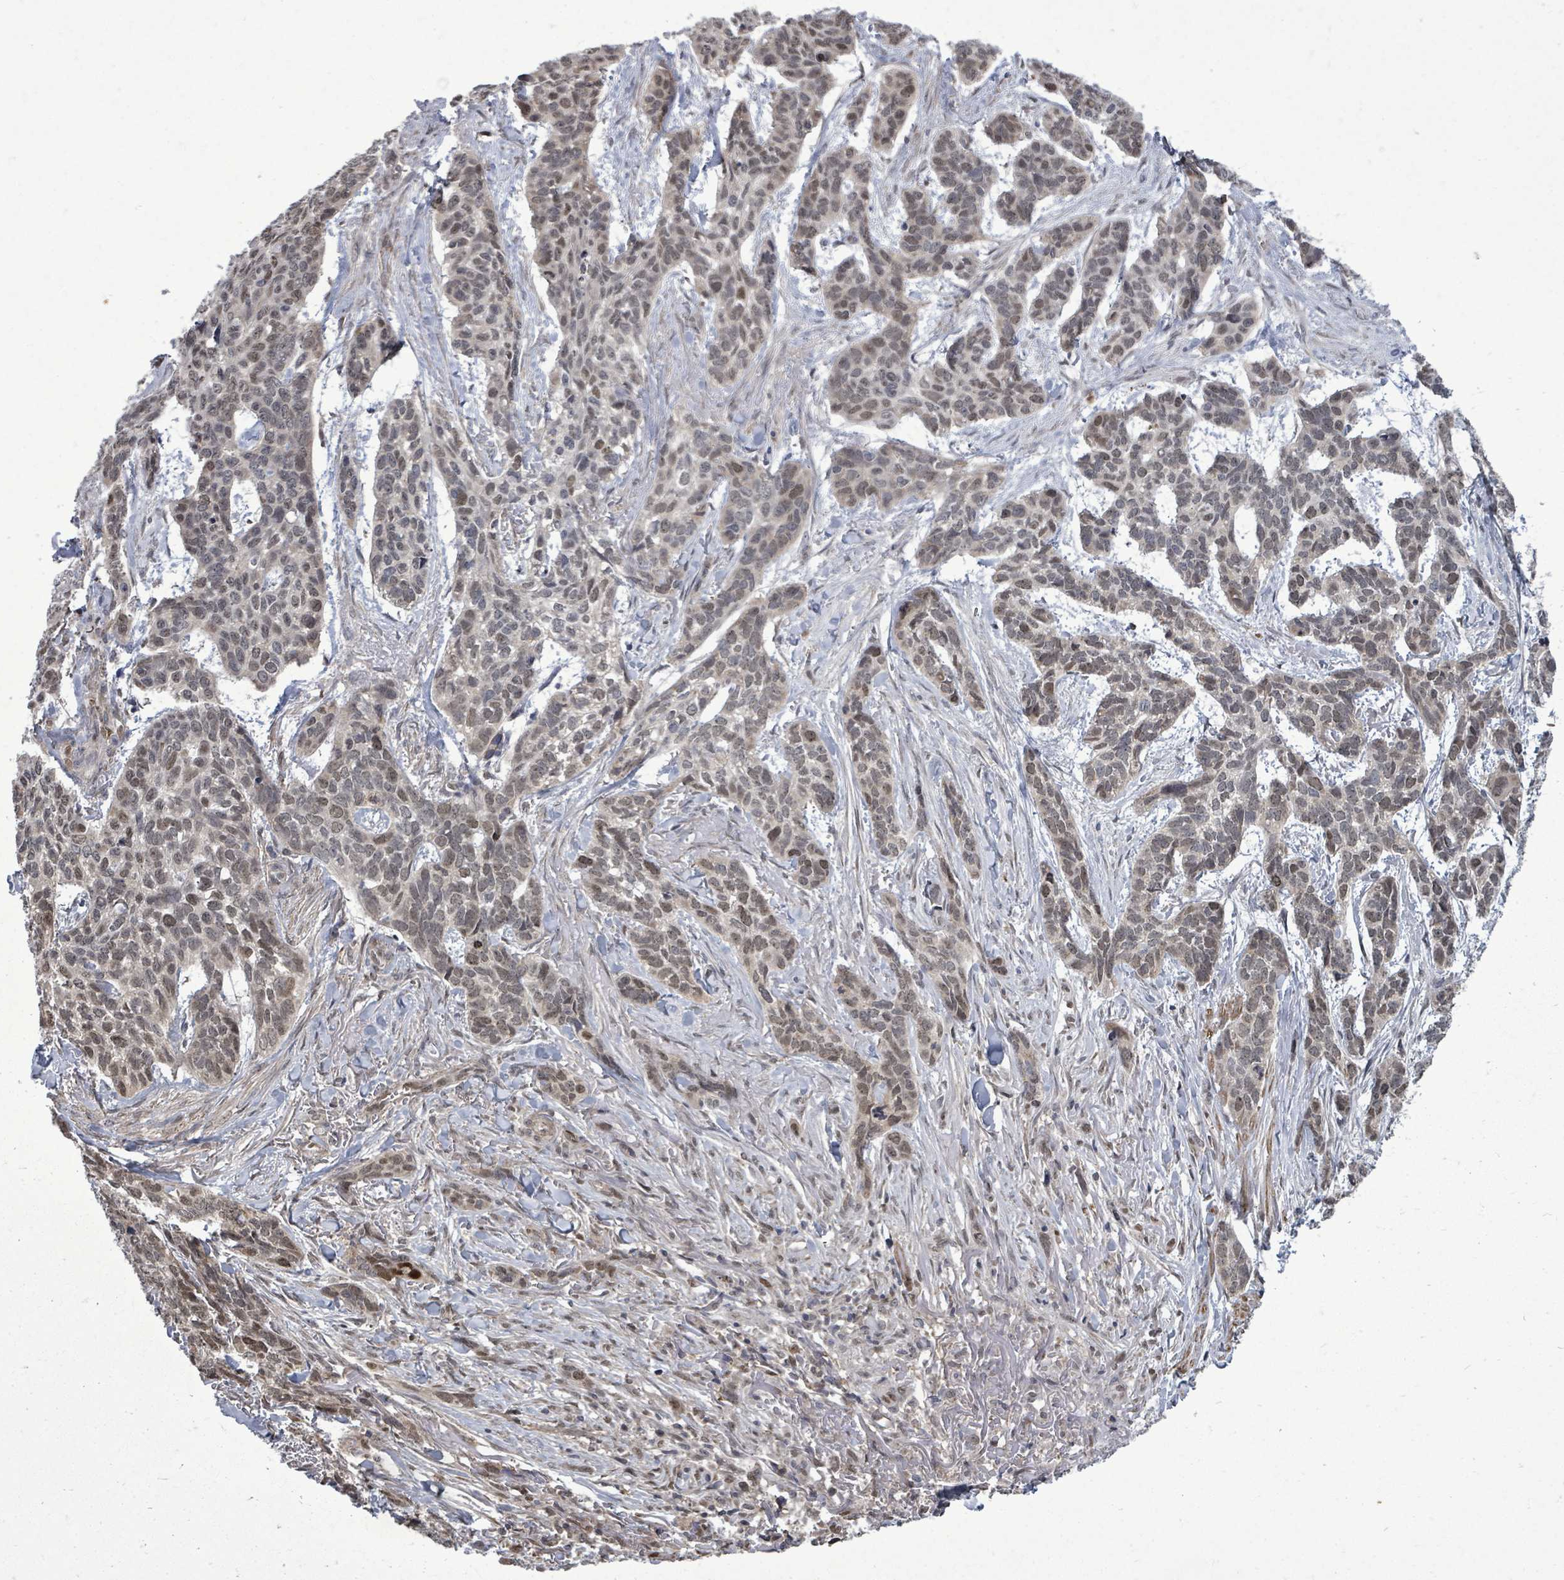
{"staining": {"intensity": "weak", "quantity": ">75%", "location": "nuclear"}, "tissue": "skin cancer", "cell_type": "Tumor cells", "image_type": "cancer", "snomed": [{"axis": "morphology", "description": "Basal cell carcinoma"}, {"axis": "topography", "description": "Skin"}], "caption": "Skin cancer (basal cell carcinoma) stained with immunohistochemistry (IHC) displays weak nuclear expression in approximately >75% of tumor cells.", "gene": "PAPSS1", "patient": {"sex": "male", "age": 86}}